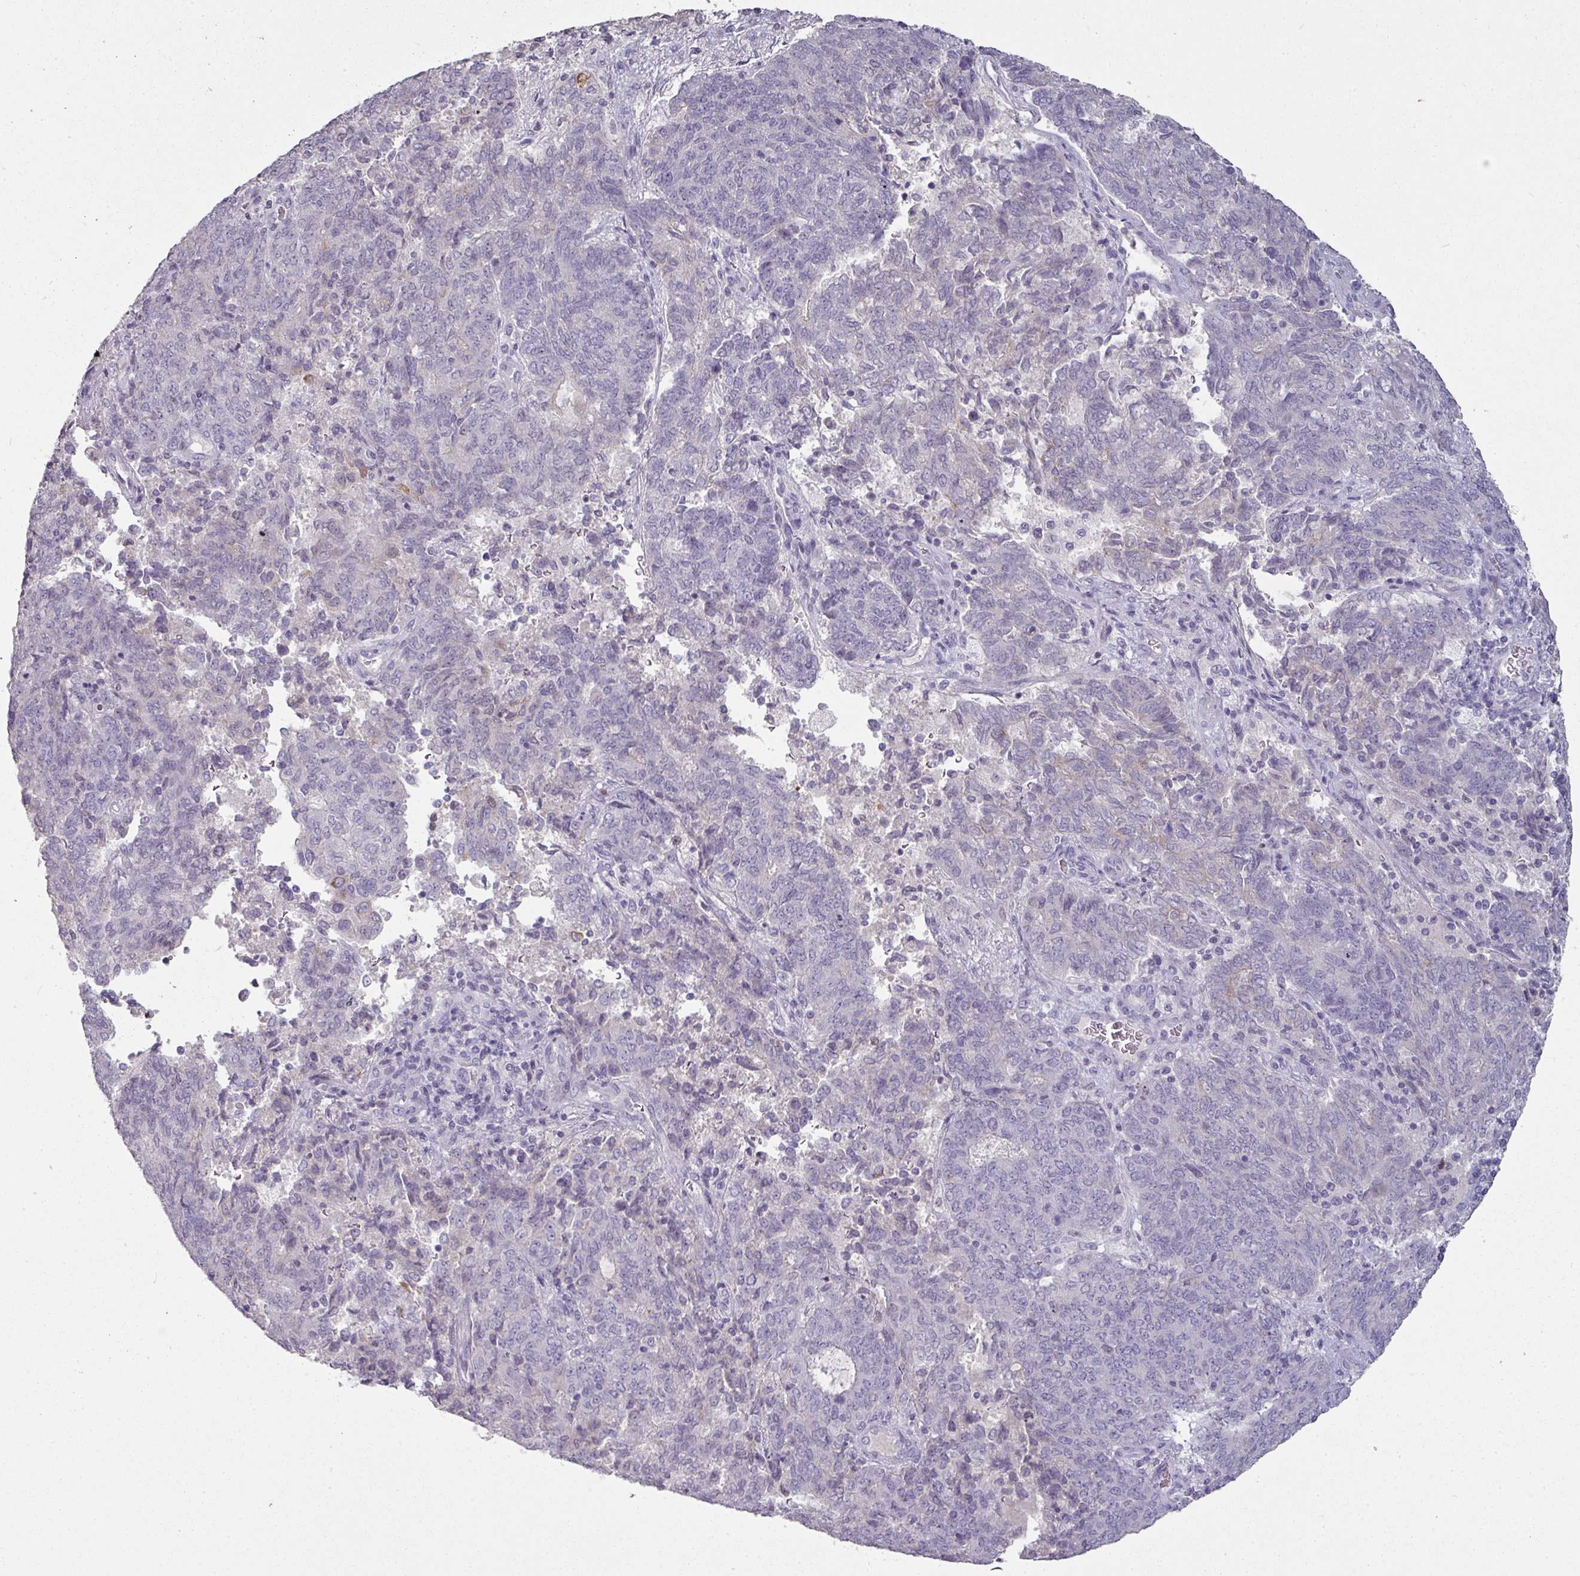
{"staining": {"intensity": "negative", "quantity": "none", "location": "none"}, "tissue": "endometrial cancer", "cell_type": "Tumor cells", "image_type": "cancer", "snomed": [{"axis": "morphology", "description": "Adenocarcinoma, NOS"}, {"axis": "topography", "description": "Endometrium"}], "caption": "IHC image of neoplastic tissue: endometrial cancer stained with DAB reveals no significant protein positivity in tumor cells. Brightfield microscopy of immunohistochemistry (IHC) stained with DAB (3,3'-diaminobenzidine) (brown) and hematoxylin (blue), captured at high magnification.", "gene": "GTF2H3", "patient": {"sex": "female", "age": 80}}